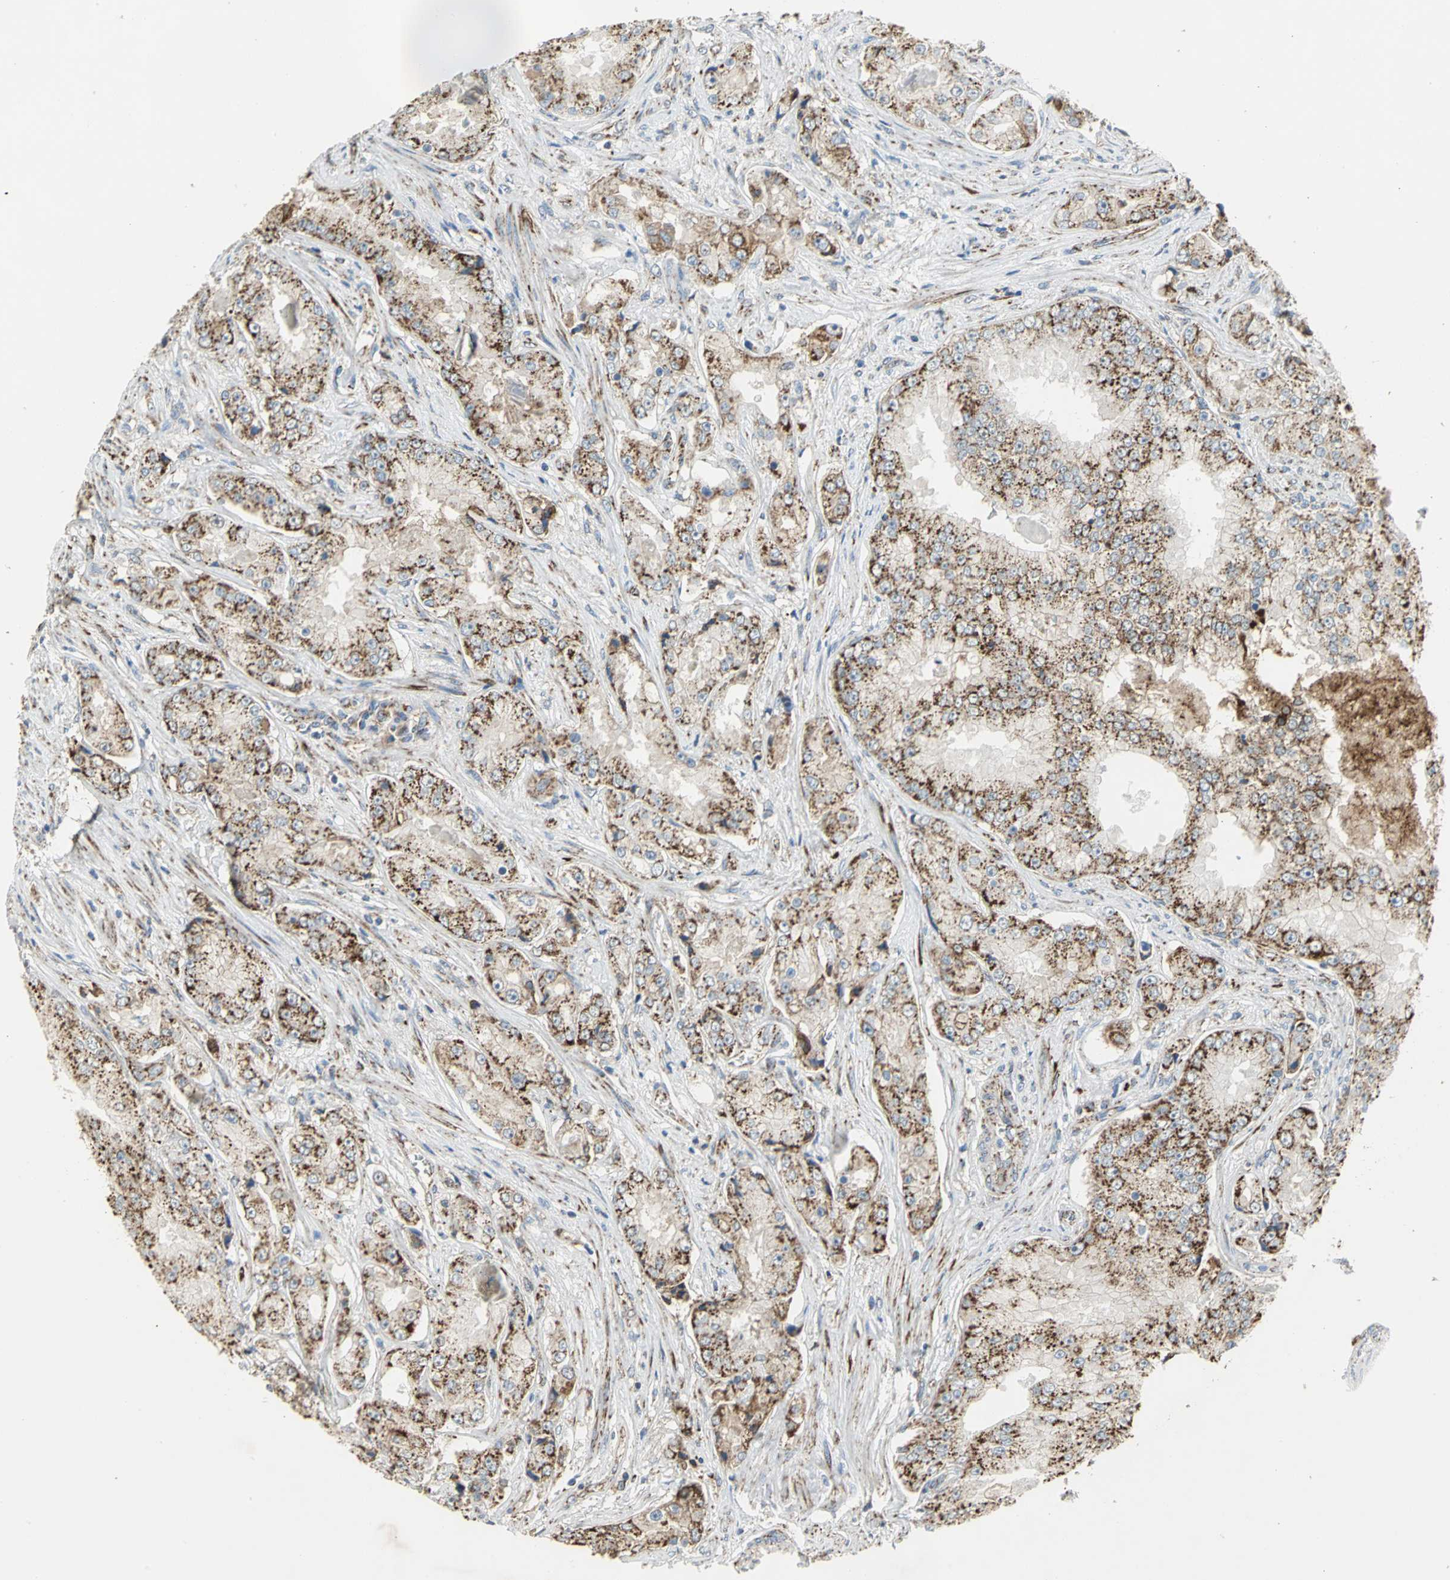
{"staining": {"intensity": "strong", "quantity": ">75%", "location": "cytoplasmic/membranous"}, "tissue": "prostate cancer", "cell_type": "Tumor cells", "image_type": "cancer", "snomed": [{"axis": "morphology", "description": "Adenocarcinoma, High grade"}, {"axis": "topography", "description": "Prostate"}], "caption": "IHC histopathology image of human prostate cancer (adenocarcinoma (high-grade)) stained for a protein (brown), which reveals high levels of strong cytoplasmic/membranous positivity in approximately >75% of tumor cells.", "gene": "NDUFB5", "patient": {"sex": "male", "age": 73}}